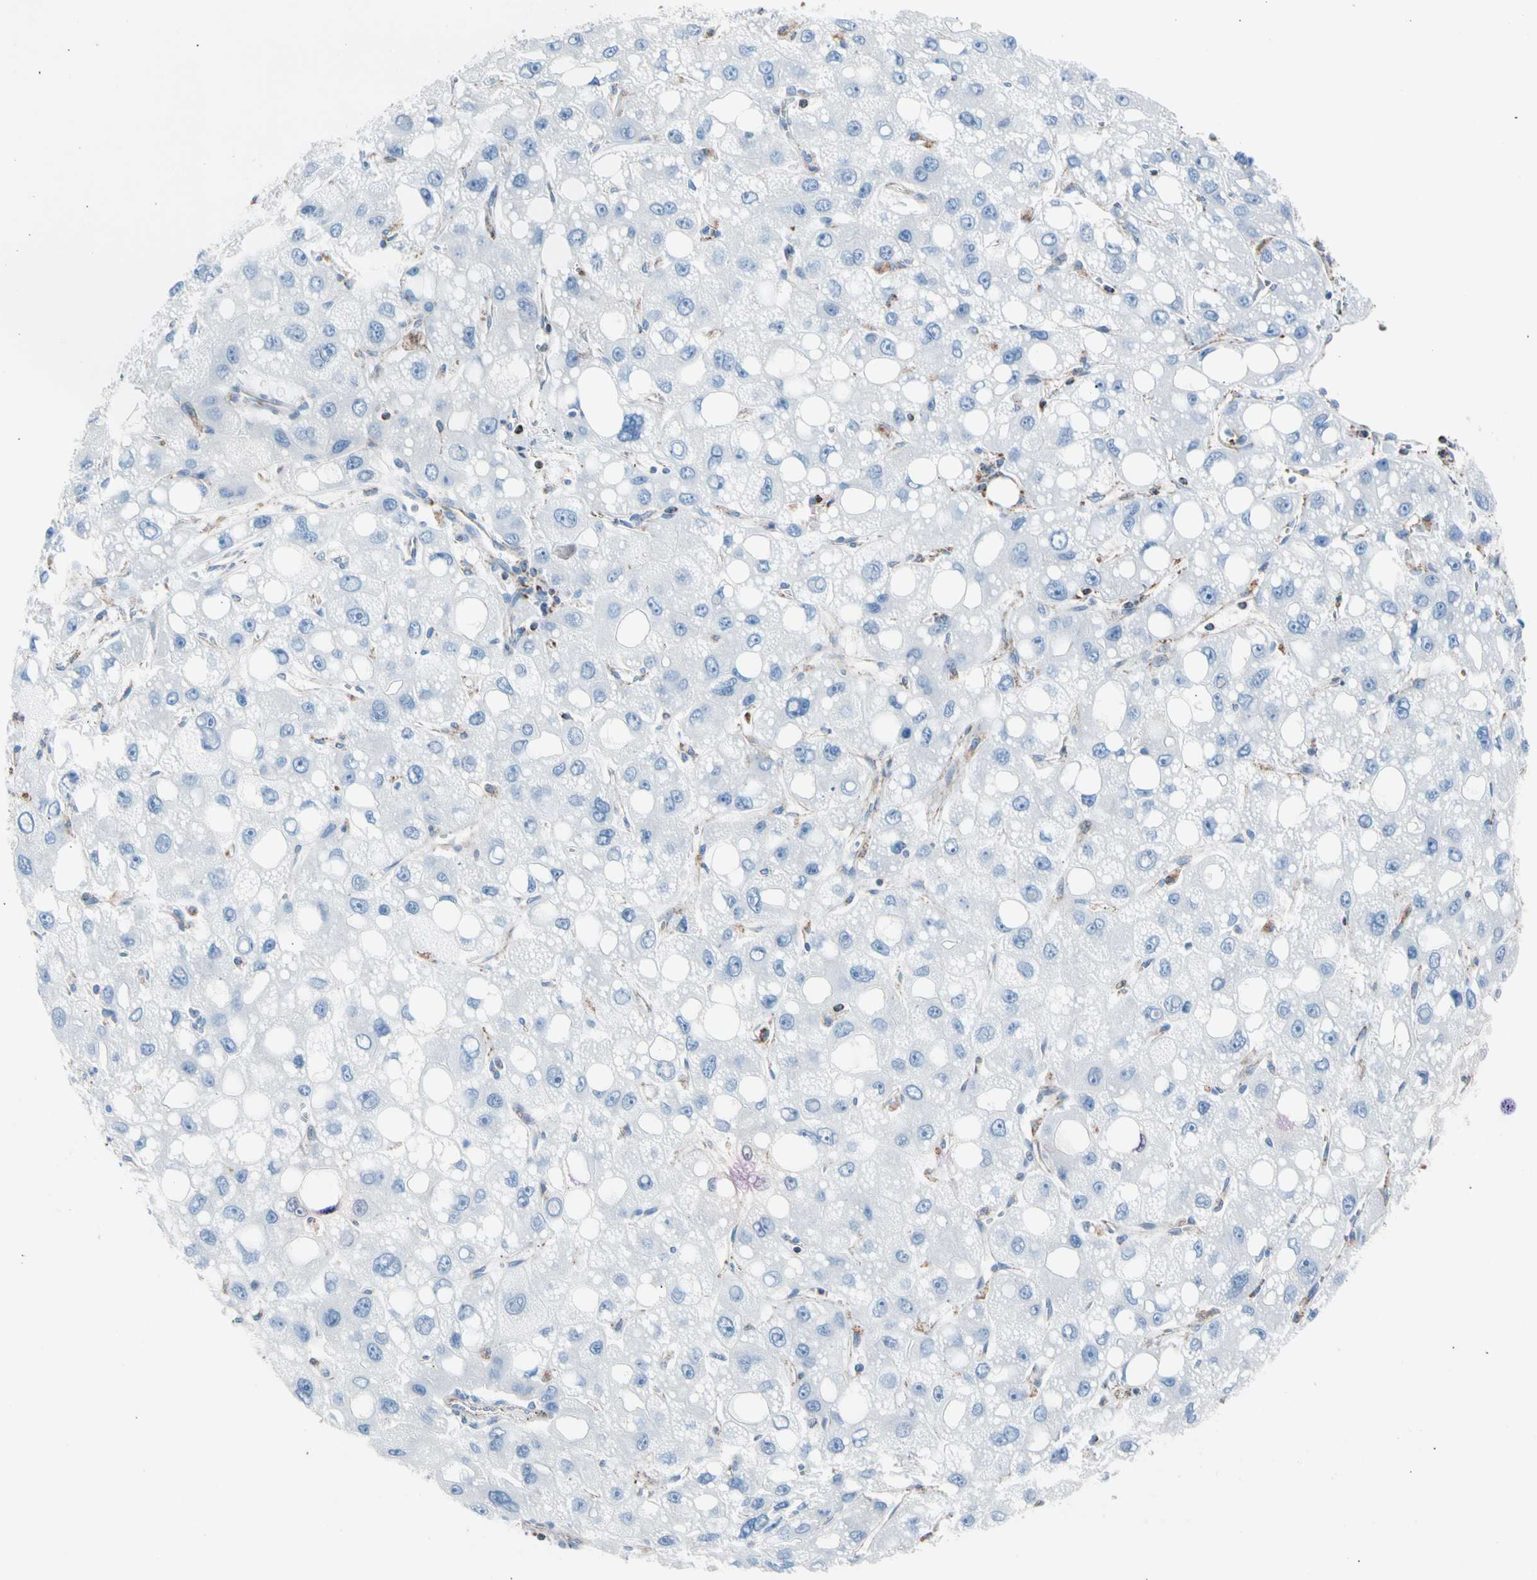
{"staining": {"intensity": "negative", "quantity": "none", "location": "none"}, "tissue": "liver cancer", "cell_type": "Tumor cells", "image_type": "cancer", "snomed": [{"axis": "morphology", "description": "Carcinoma, Hepatocellular, NOS"}, {"axis": "topography", "description": "Liver"}], "caption": "Hepatocellular carcinoma (liver) stained for a protein using immunohistochemistry reveals no expression tumor cells.", "gene": "HK1", "patient": {"sex": "male", "age": 55}}